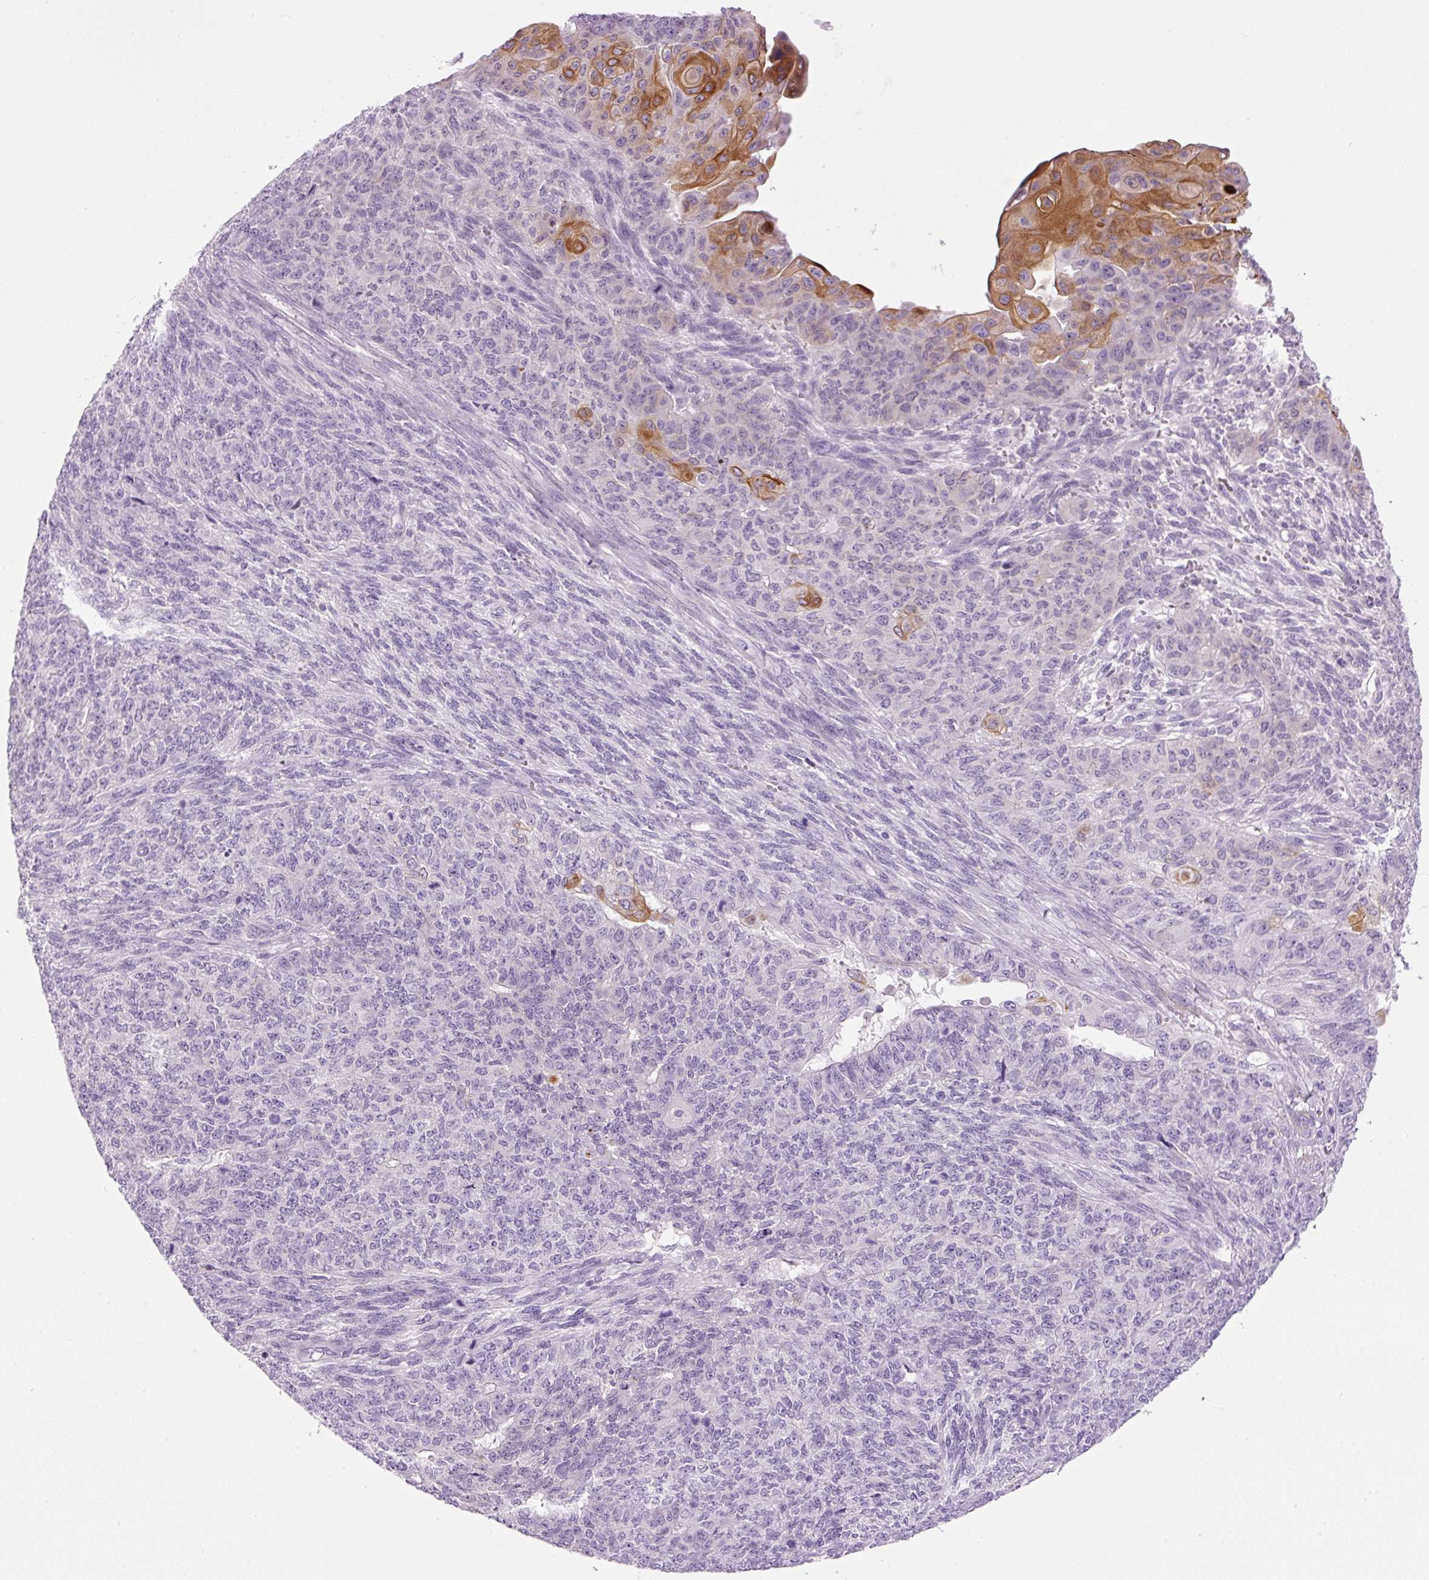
{"staining": {"intensity": "moderate", "quantity": "<25%", "location": "cytoplasmic/membranous"}, "tissue": "endometrial cancer", "cell_type": "Tumor cells", "image_type": "cancer", "snomed": [{"axis": "morphology", "description": "Adenocarcinoma, NOS"}, {"axis": "topography", "description": "Endometrium"}], "caption": "Immunohistochemical staining of adenocarcinoma (endometrial) reveals low levels of moderate cytoplasmic/membranous protein staining in approximately <25% of tumor cells. The staining was performed using DAB (3,3'-diaminobenzidine), with brown indicating positive protein expression. Nuclei are stained blue with hematoxylin.", "gene": "SRC", "patient": {"sex": "female", "age": 32}}